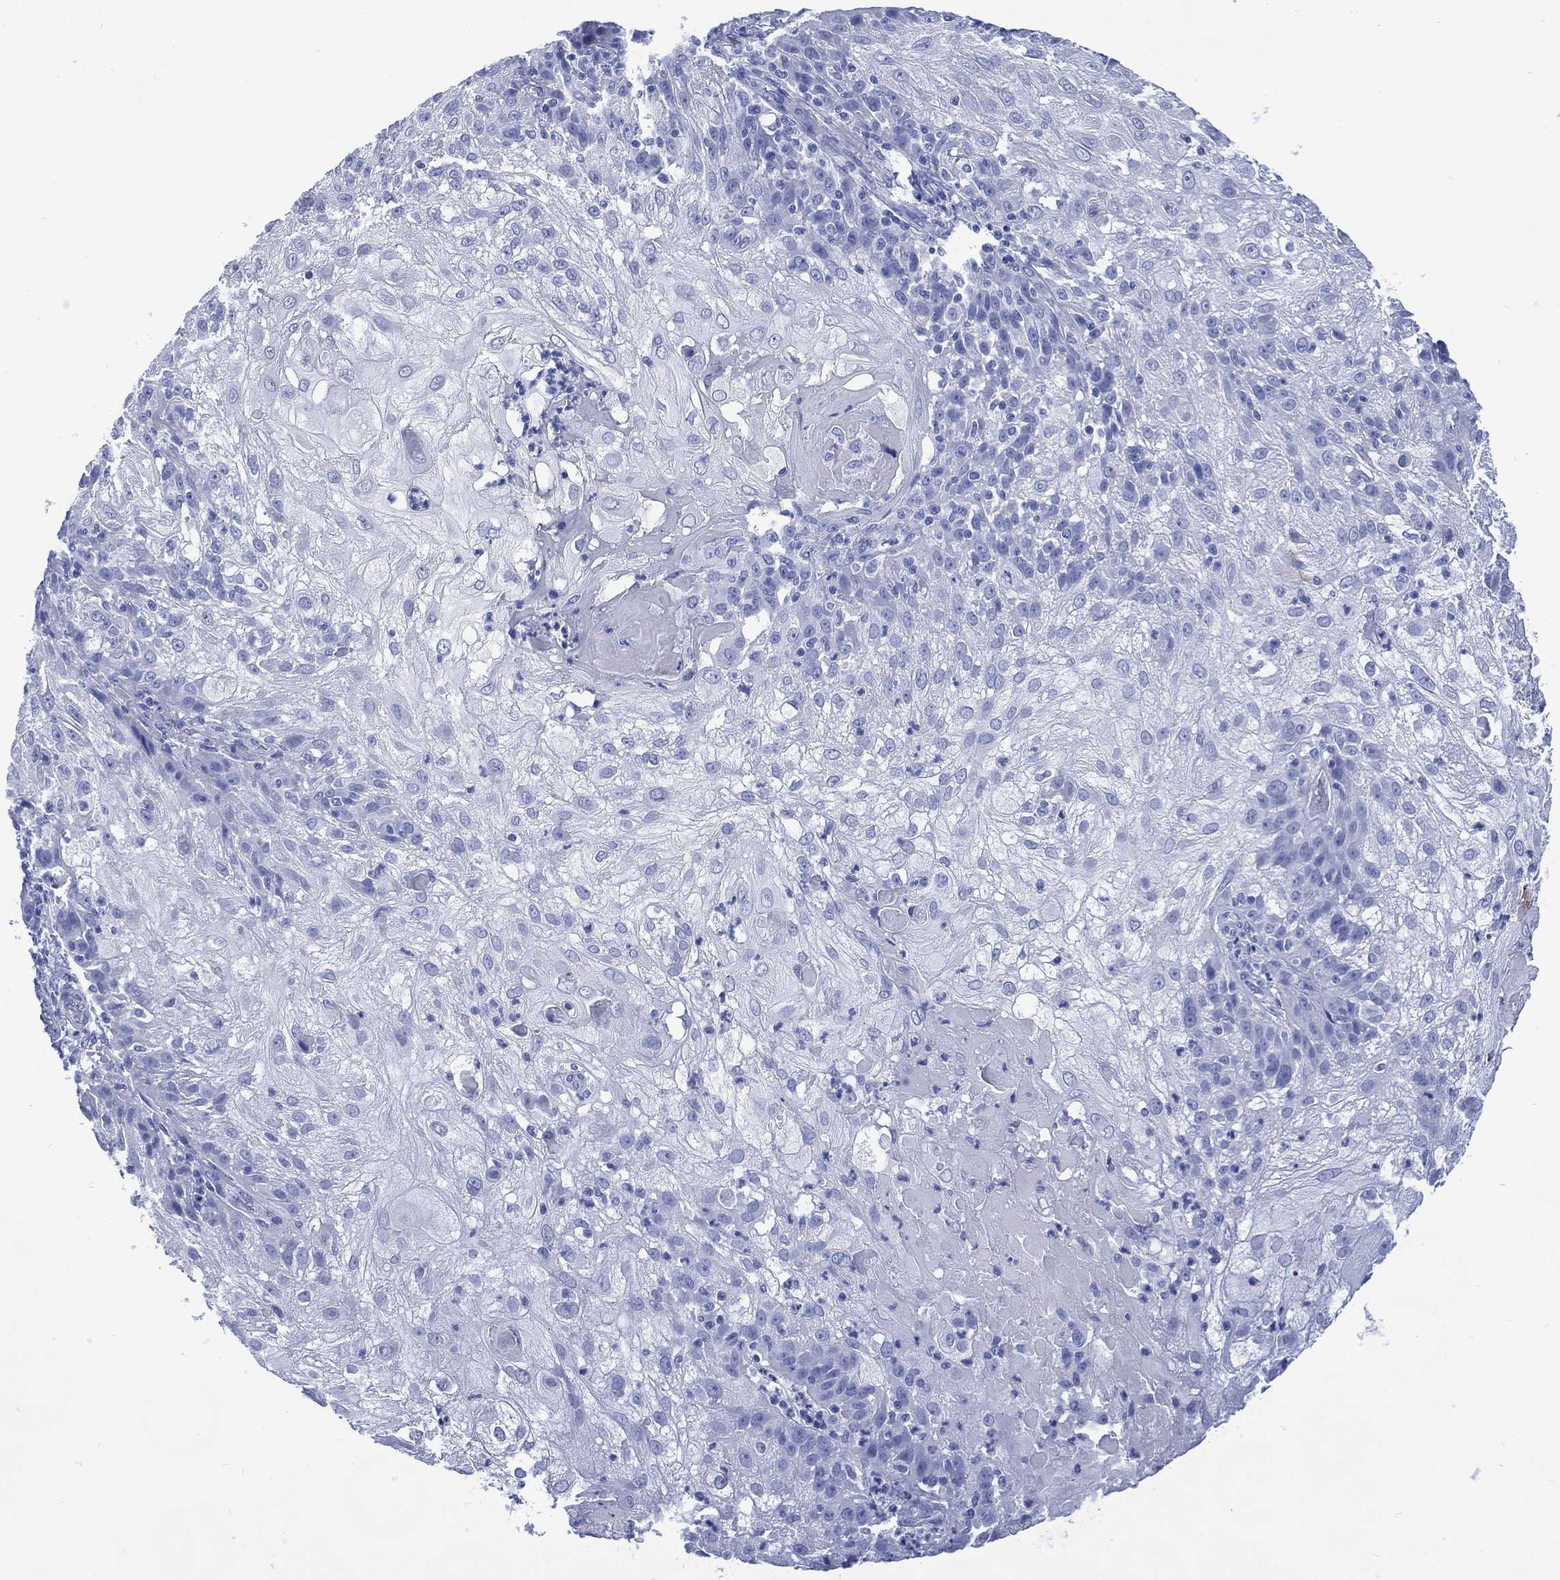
{"staining": {"intensity": "negative", "quantity": "none", "location": "none"}, "tissue": "skin cancer", "cell_type": "Tumor cells", "image_type": "cancer", "snomed": [{"axis": "morphology", "description": "Normal tissue, NOS"}, {"axis": "morphology", "description": "Squamous cell carcinoma, NOS"}, {"axis": "topography", "description": "Skin"}], "caption": "Immunohistochemistry (IHC) image of neoplastic tissue: human skin squamous cell carcinoma stained with DAB displays no significant protein staining in tumor cells.", "gene": "SHCBP1L", "patient": {"sex": "female", "age": 83}}